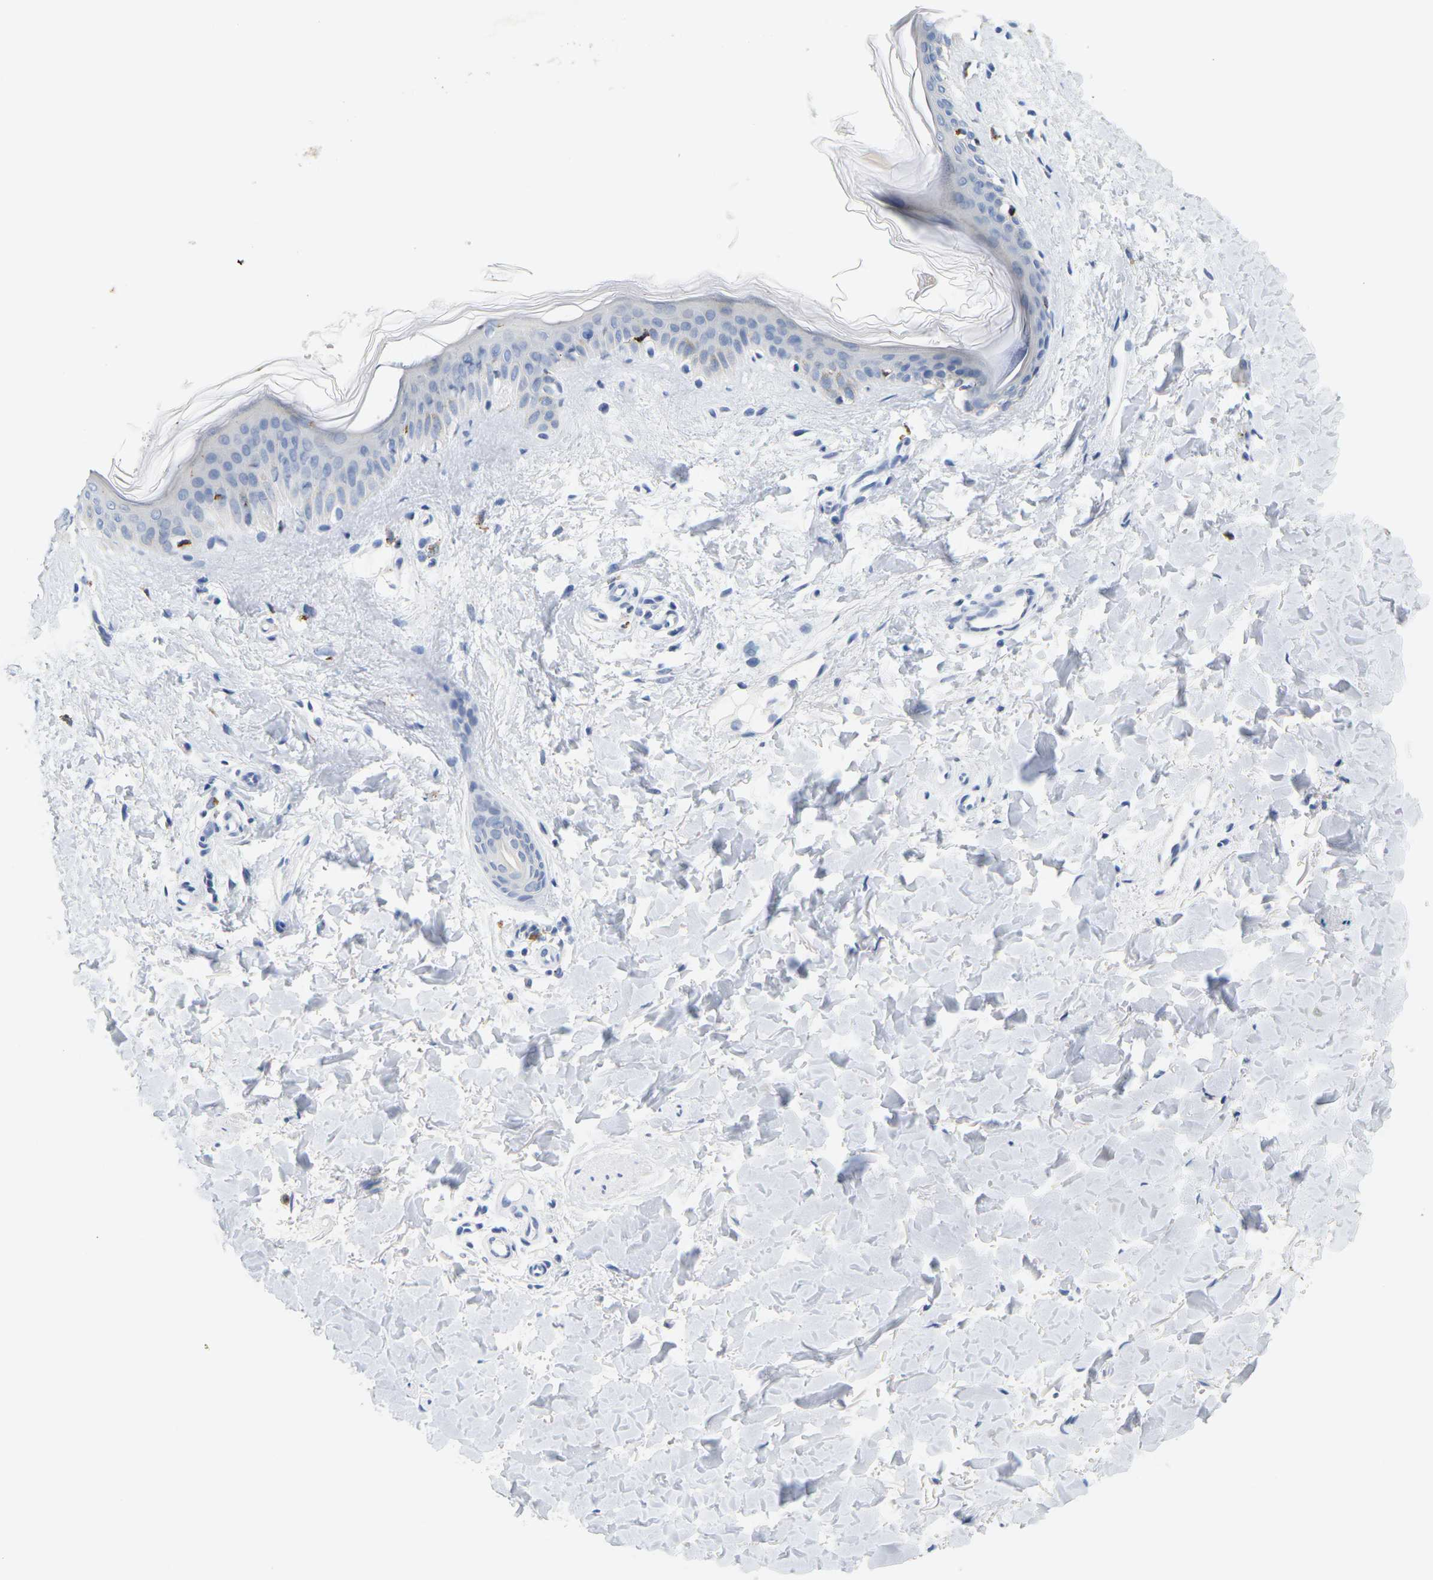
{"staining": {"intensity": "negative", "quantity": "none", "location": "none"}, "tissue": "skin", "cell_type": "Fibroblasts", "image_type": "normal", "snomed": [{"axis": "morphology", "description": "Normal tissue, NOS"}, {"axis": "topography", "description": "Skin"}], "caption": "IHC photomicrograph of normal skin stained for a protein (brown), which demonstrates no positivity in fibroblasts.", "gene": "HLA", "patient": {"sex": "female", "age": 41}}